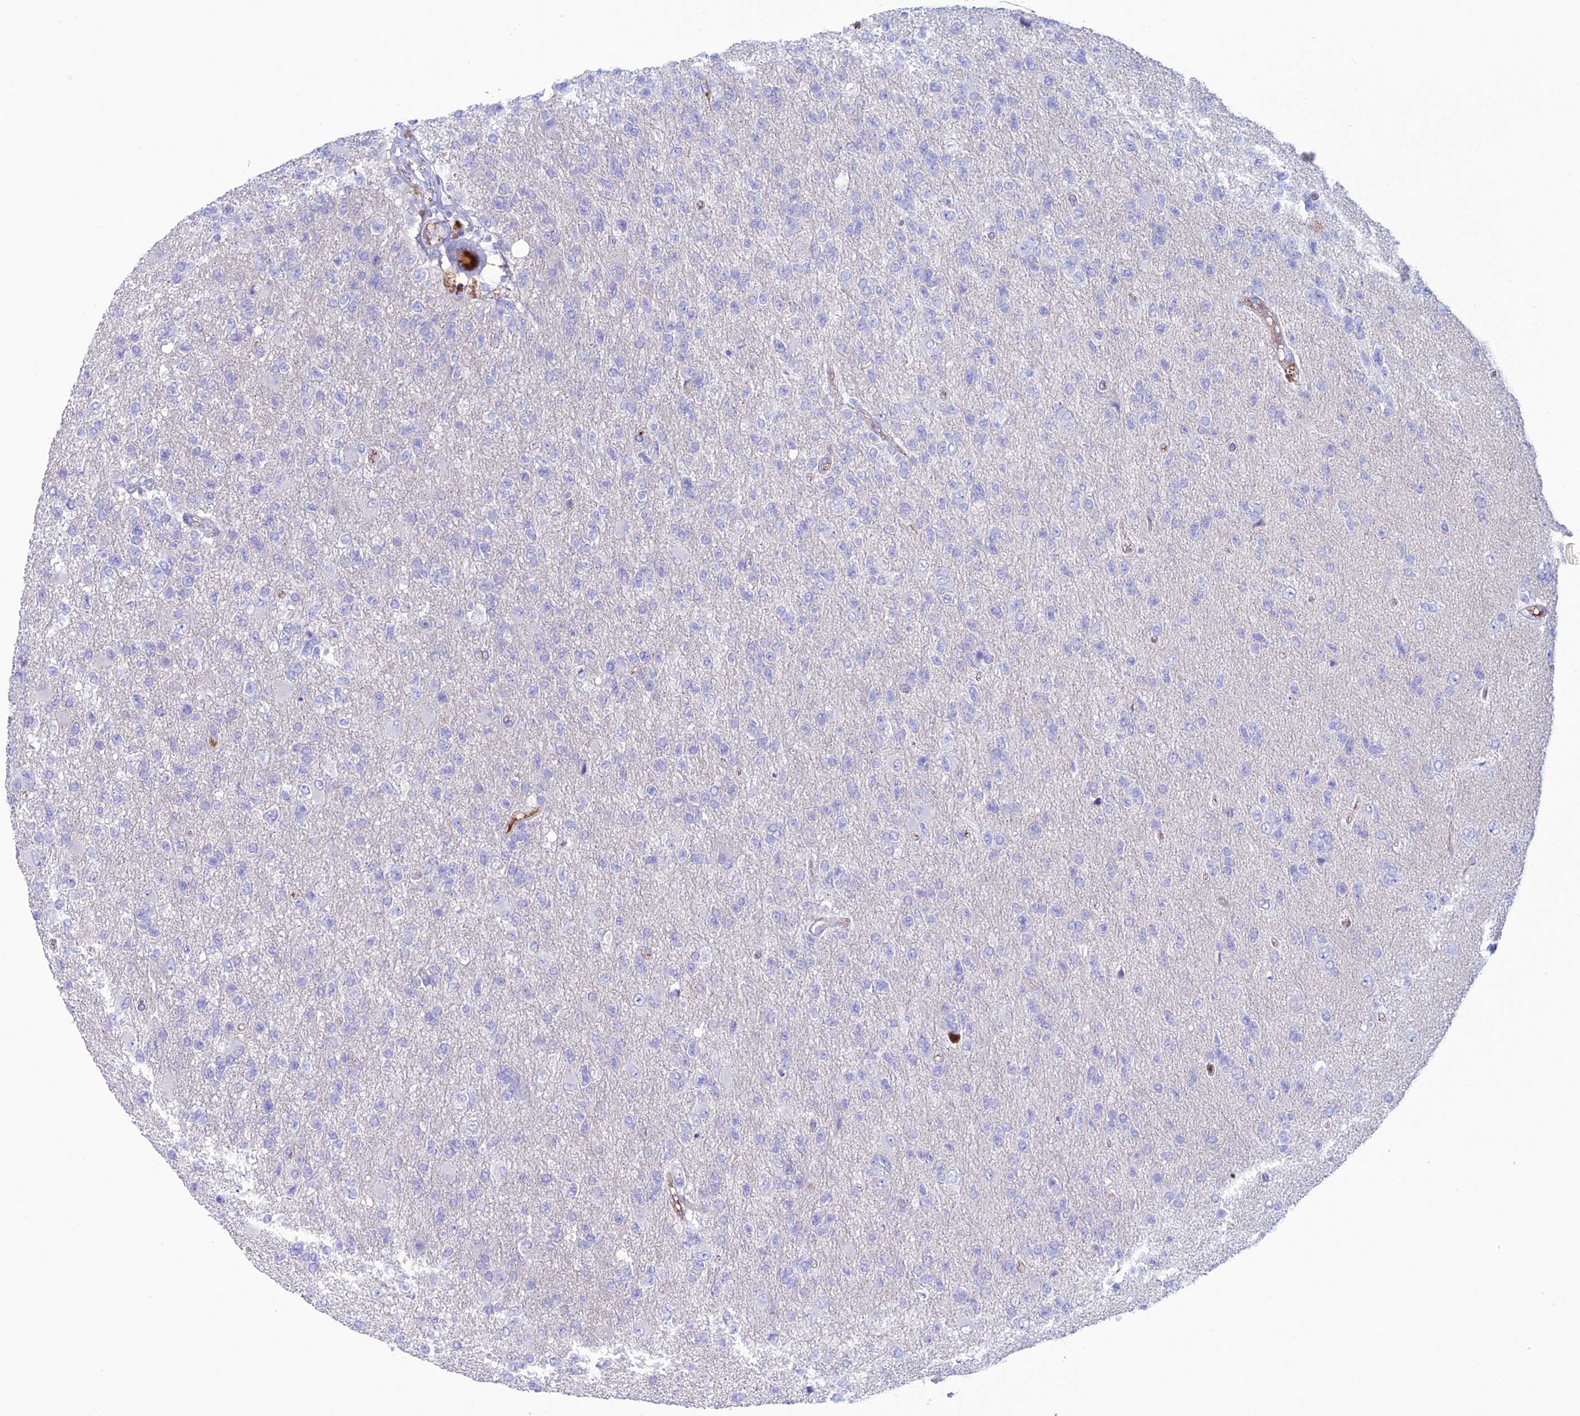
{"staining": {"intensity": "negative", "quantity": "none", "location": "none"}, "tissue": "glioma", "cell_type": "Tumor cells", "image_type": "cancer", "snomed": [{"axis": "morphology", "description": "Glioma, malignant, High grade"}, {"axis": "topography", "description": "Brain"}], "caption": "Immunohistochemistry micrograph of human malignant glioma (high-grade) stained for a protein (brown), which demonstrates no positivity in tumor cells.", "gene": "CDC42EP5", "patient": {"sex": "male", "age": 56}}